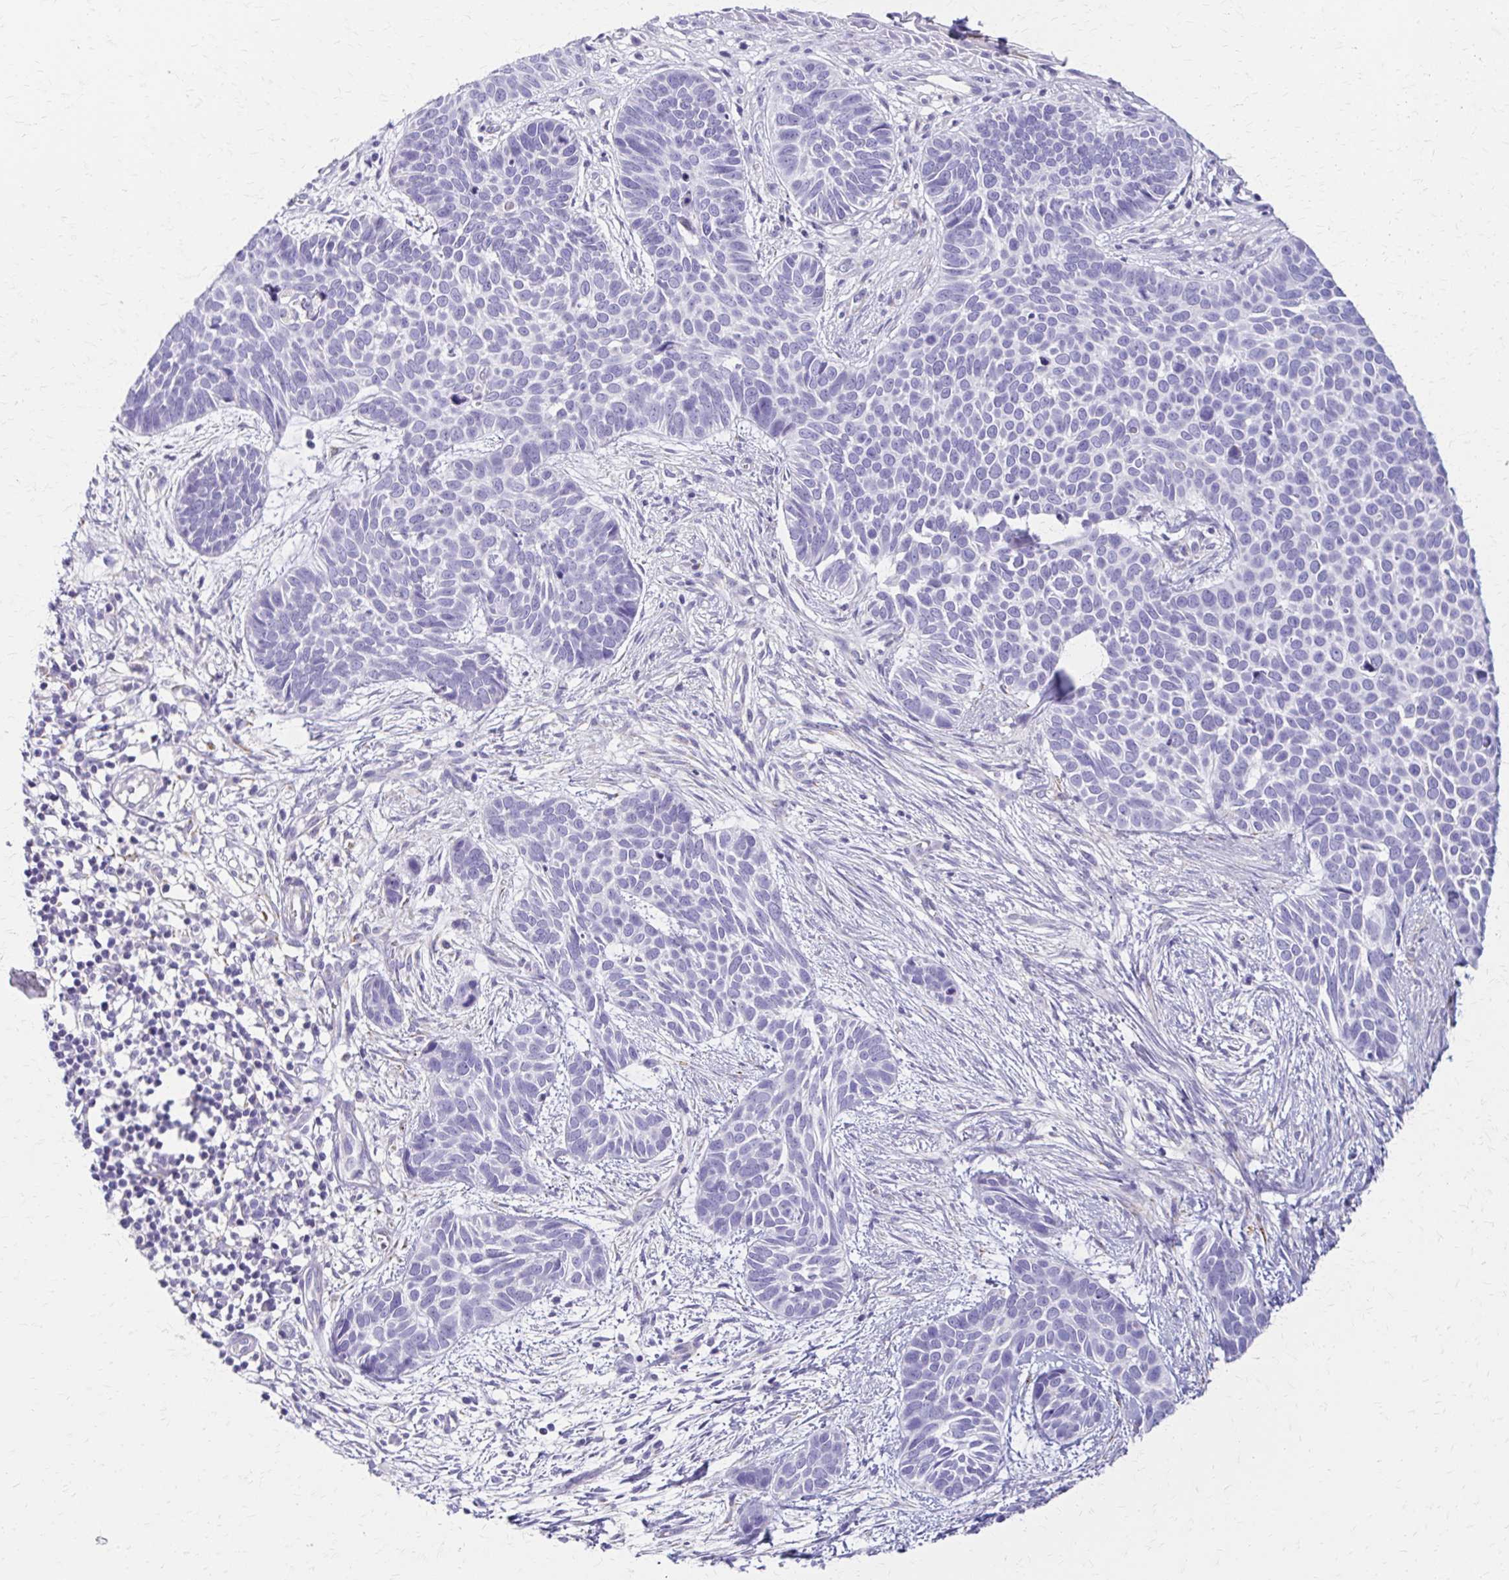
{"staining": {"intensity": "negative", "quantity": "none", "location": "none"}, "tissue": "skin cancer", "cell_type": "Tumor cells", "image_type": "cancer", "snomed": [{"axis": "morphology", "description": "Basal cell carcinoma"}, {"axis": "topography", "description": "Skin"}], "caption": "Immunohistochemistry of skin cancer shows no staining in tumor cells.", "gene": "ZSCAN5B", "patient": {"sex": "male", "age": 69}}